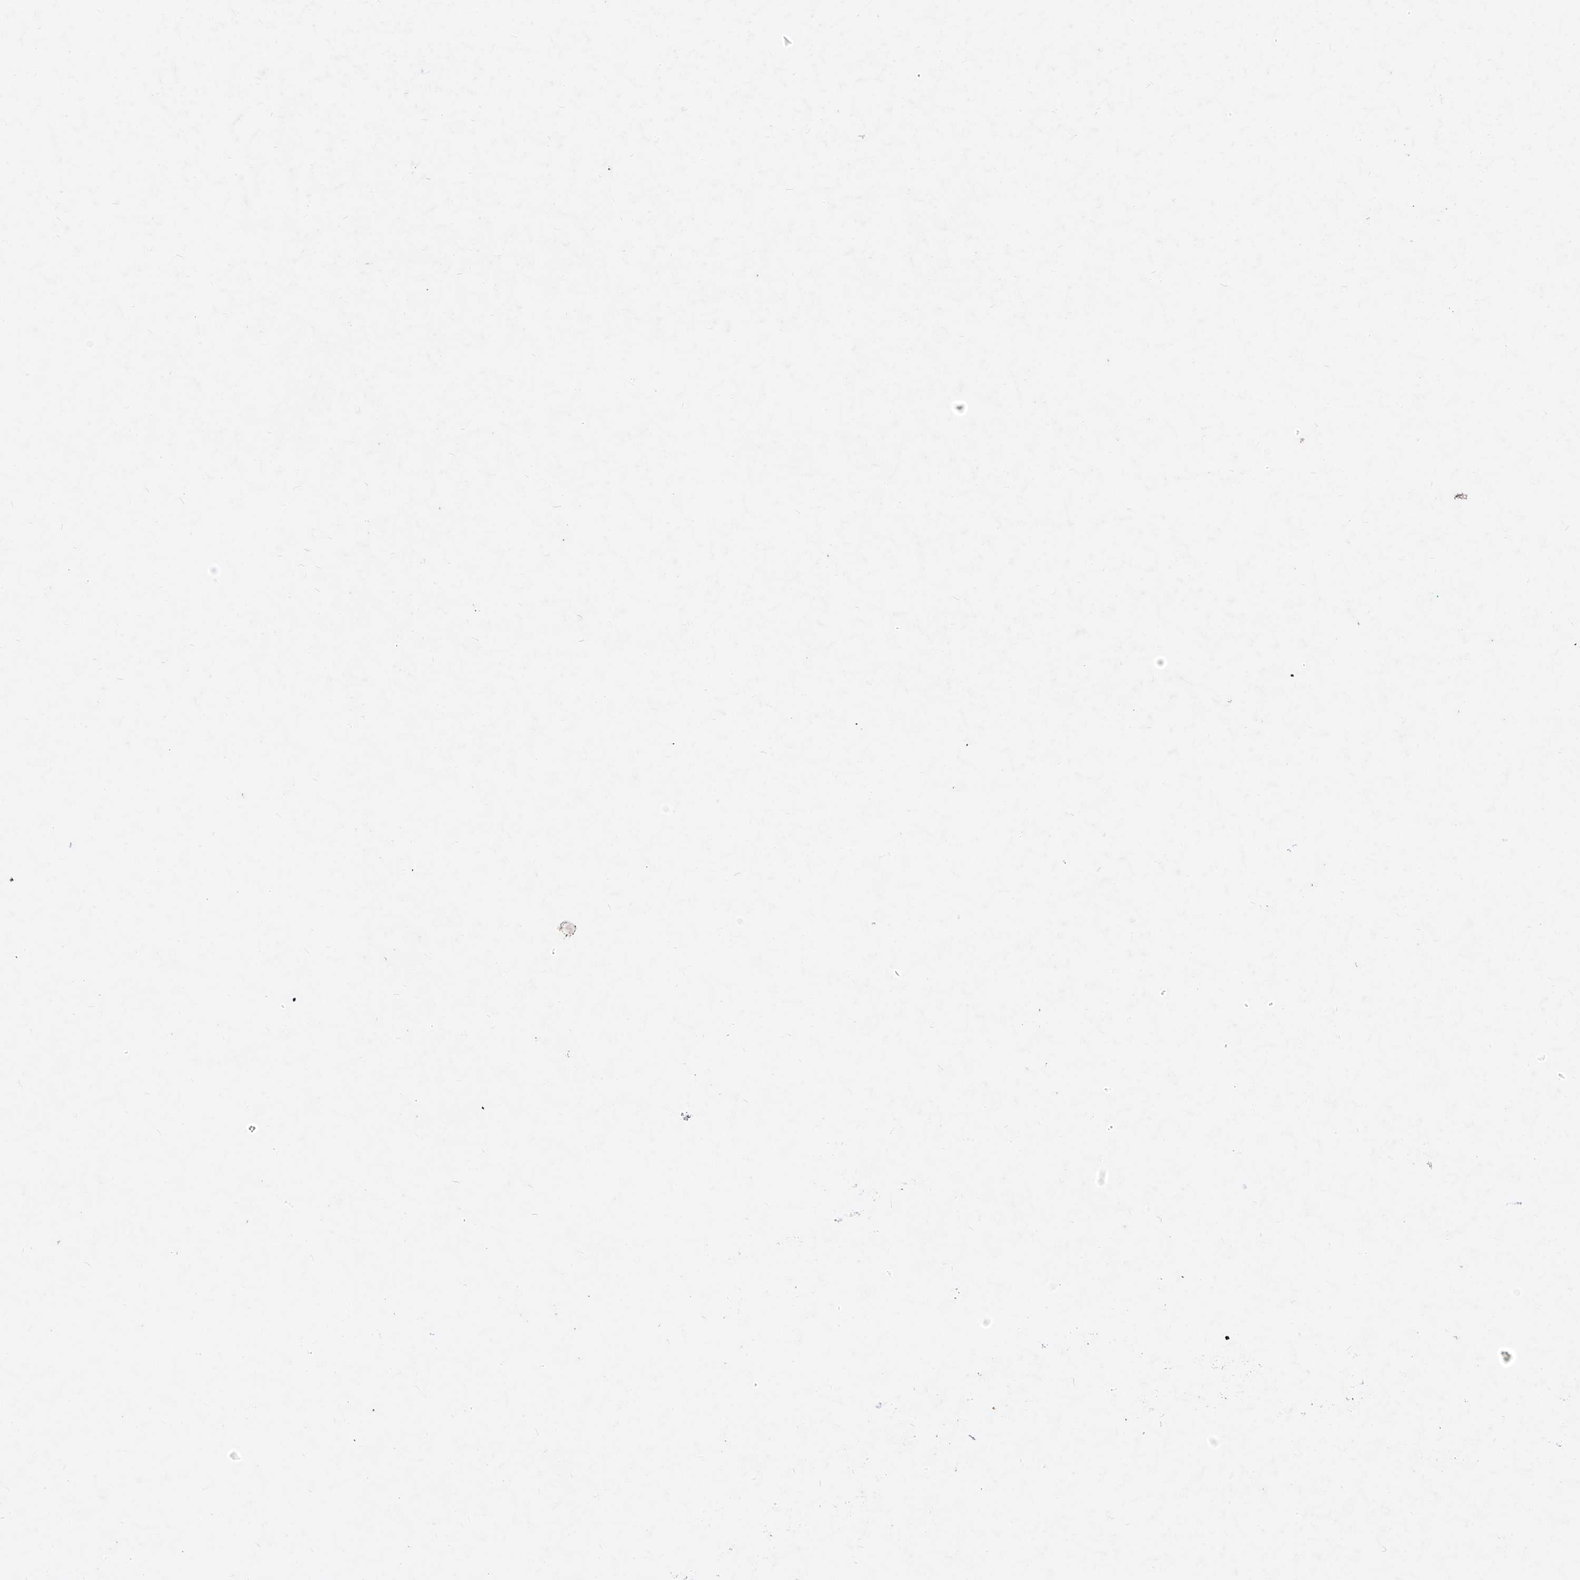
{"staining": {"intensity": "negative", "quantity": "none", "location": "none"}, "tissue": "melanoma", "cell_type": "Tumor cells", "image_type": "cancer", "snomed": [{"axis": "morphology", "description": "Necrosis, NOS"}, {"axis": "morphology", "description": "Malignant melanoma, NOS"}, {"axis": "topography", "description": "Skin"}], "caption": "Tumor cells are negative for brown protein staining in melanoma.", "gene": "SNRNP27", "patient": {"sex": "female", "age": 87}}